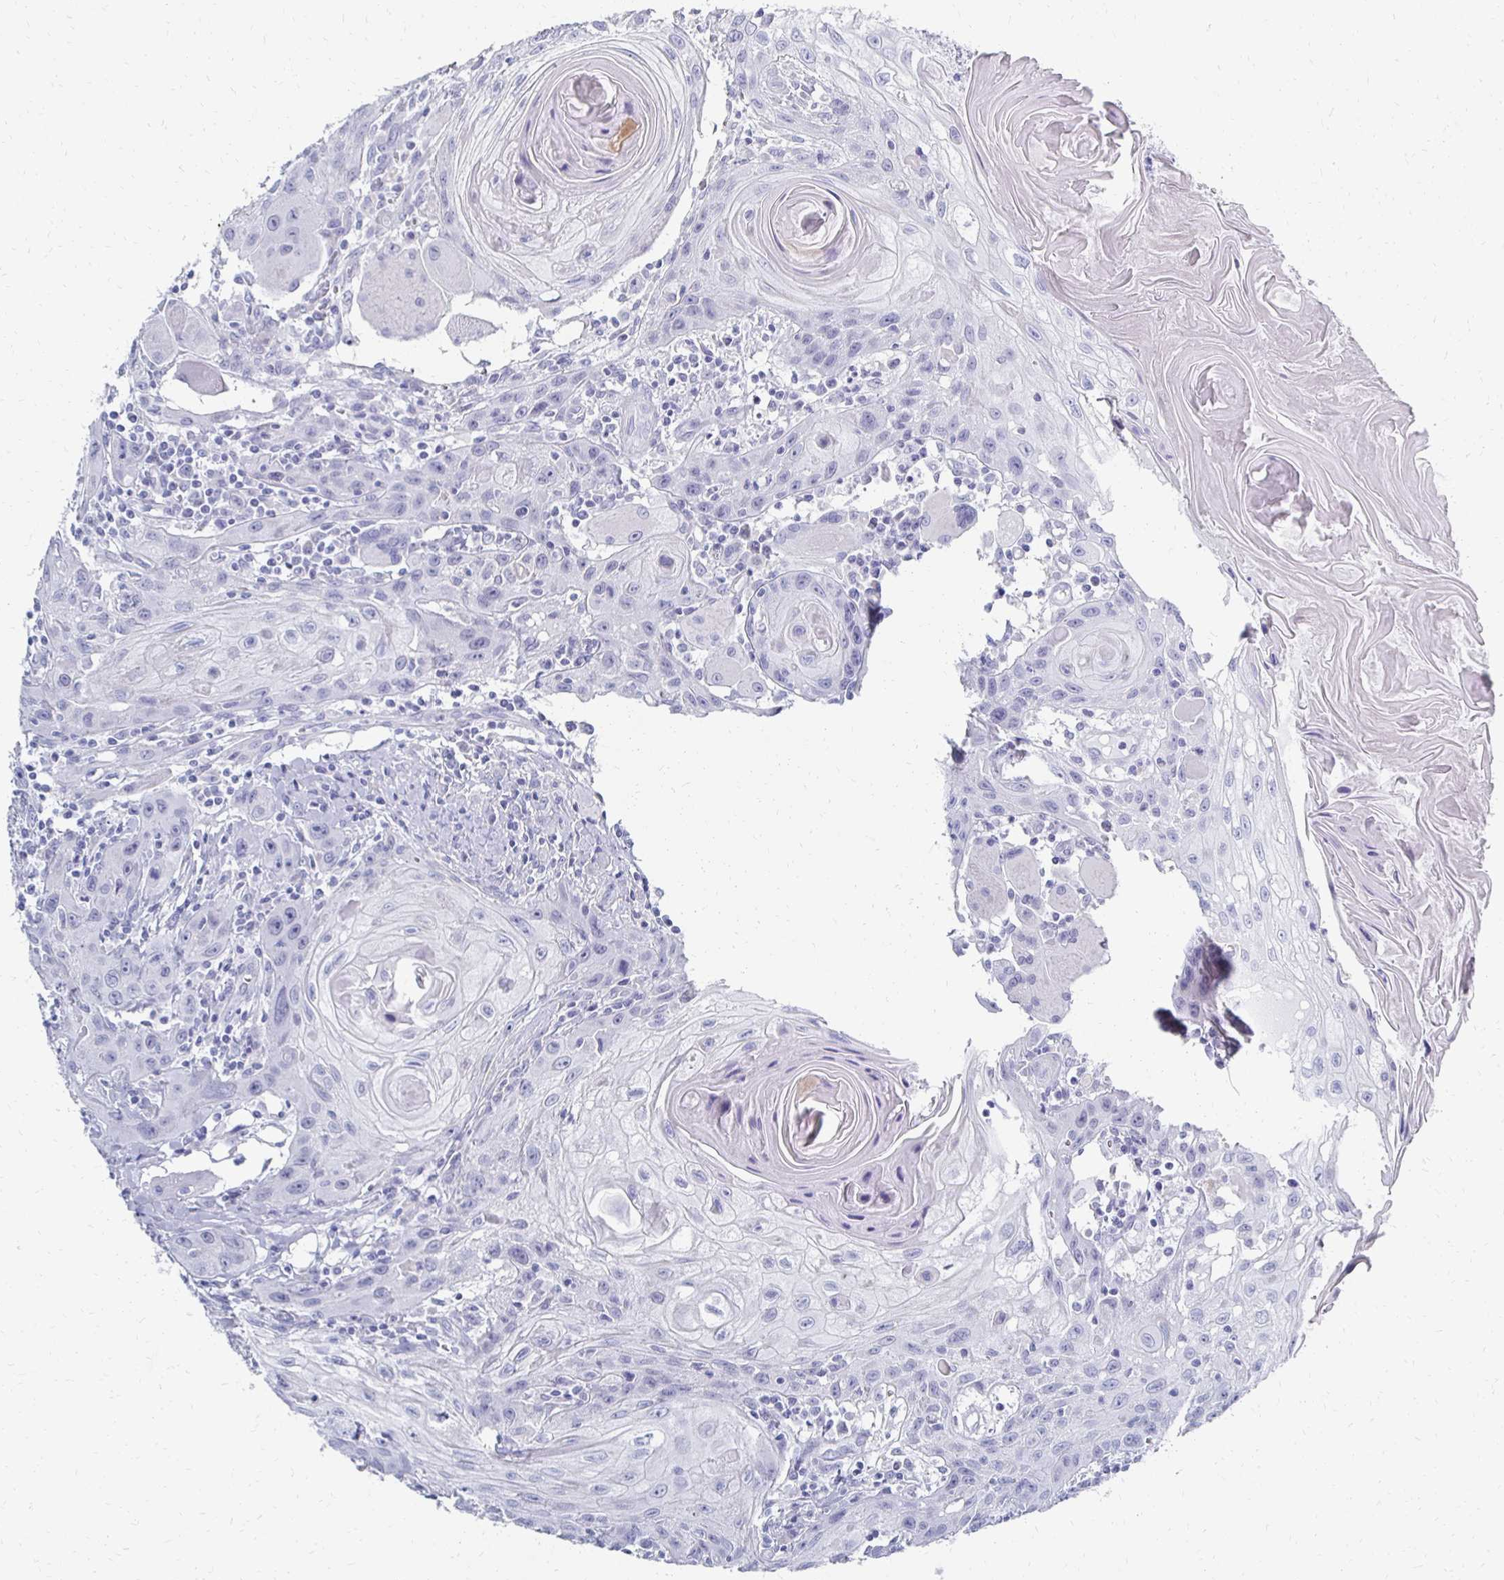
{"staining": {"intensity": "negative", "quantity": "none", "location": "none"}, "tissue": "head and neck cancer", "cell_type": "Tumor cells", "image_type": "cancer", "snomed": [{"axis": "morphology", "description": "Squamous cell carcinoma, NOS"}, {"axis": "topography", "description": "Oral tissue"}, {"axis": "topography", "description": "Head-Neck"}], "caption": "Immunohistochemistry of head and neck cancer displays no positivity in tumor cells.", "gene": "SYCP3", "patient": {"sex": "male", "age": 58}}